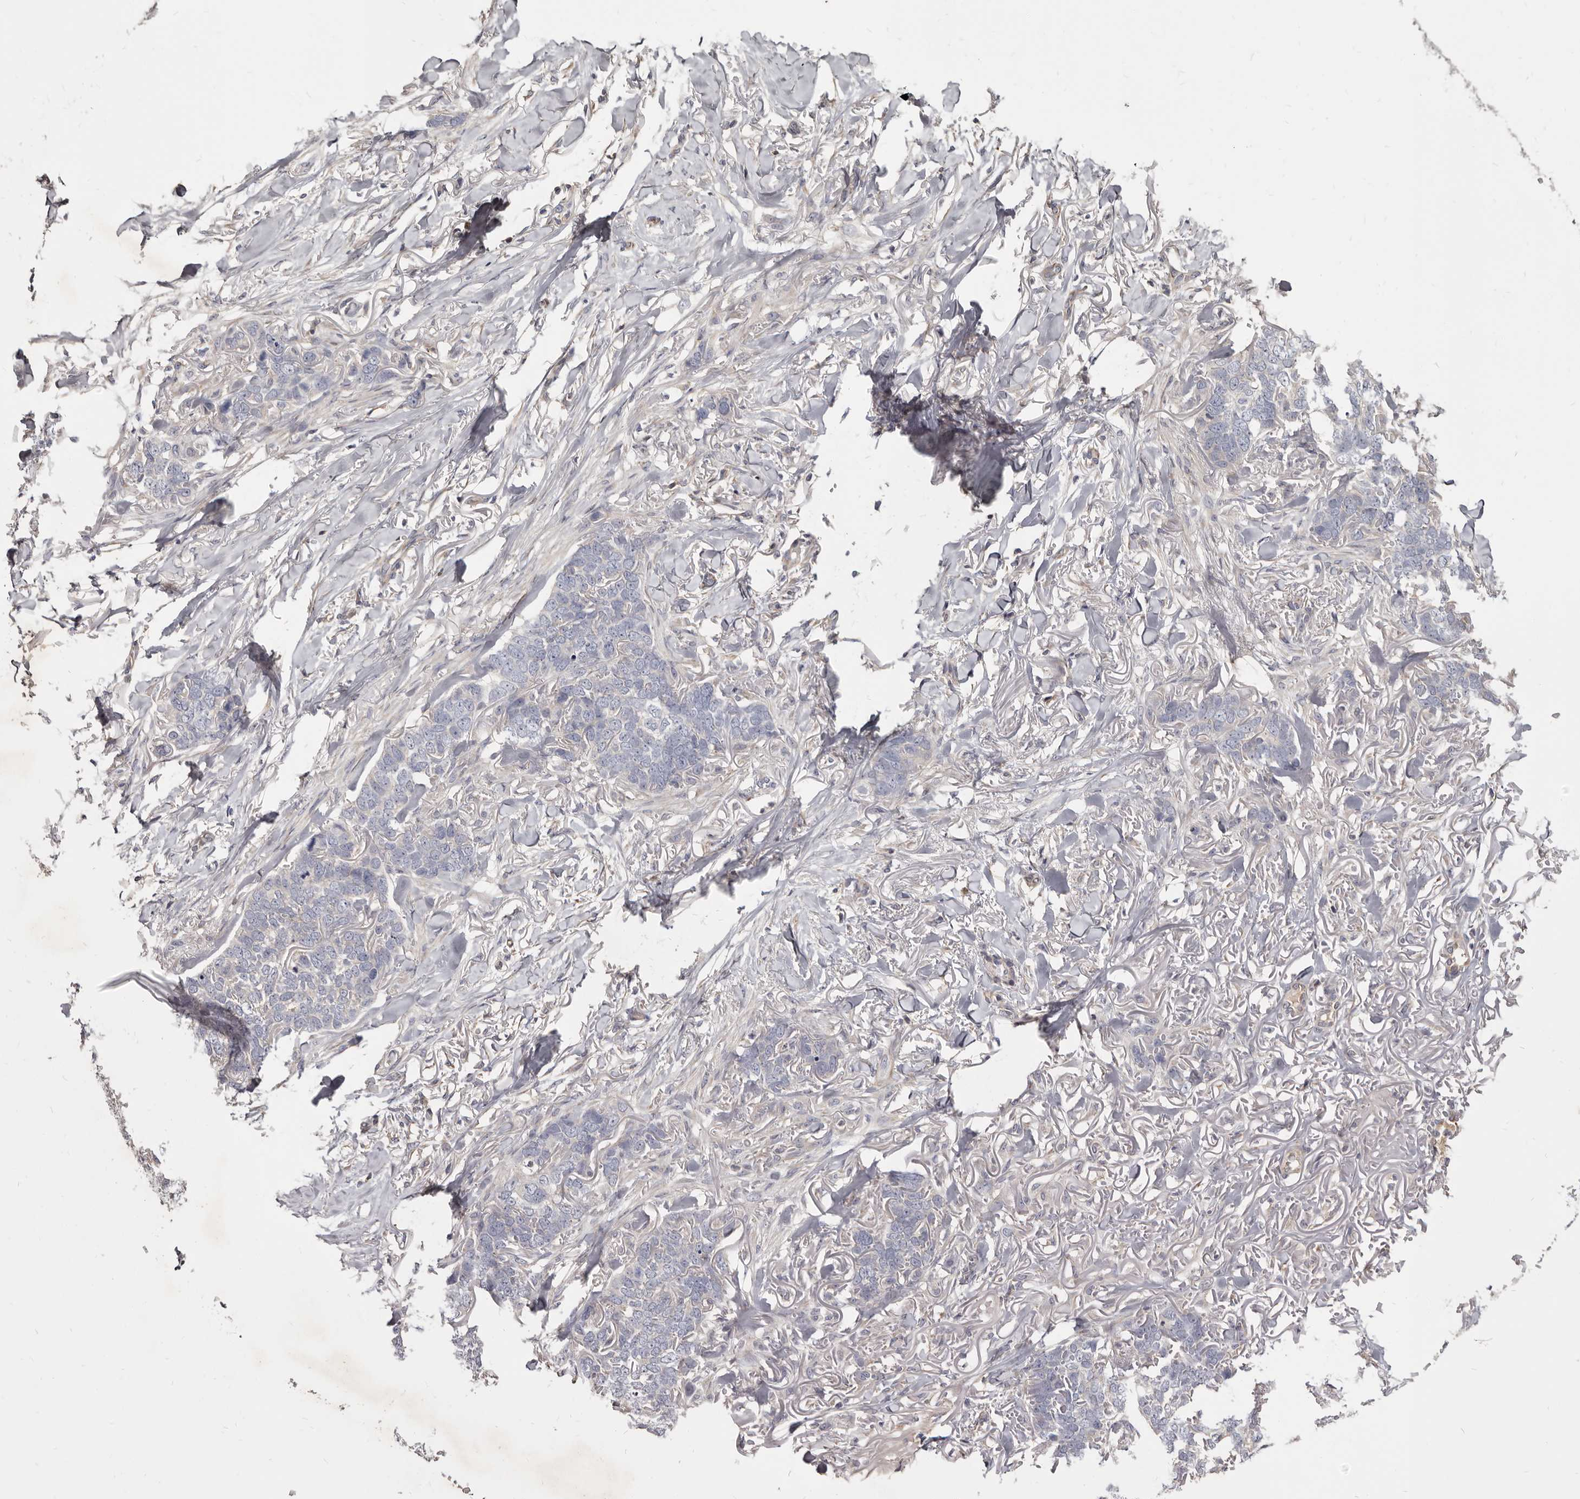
{"staining": {"intensity": "negative", "quantity": "none", "location": "none"}, "tissue": "skin cancer", "cell_type": "Tumor cells", "image_type": "cancer", "snomed": [{"axis": "morphology", "description": "Normal tissue, NOS"}, {"axis": "morphology", "description": "Basal cell carcinoma"}, {"axis": "topography", "description": "Skin"}], "caption": "IHC of skin cancer (basal cell carcinoma) displays no staining in tumor cells.", "gene": "FAS", "patient": {"sex": "male", "age": 77}}